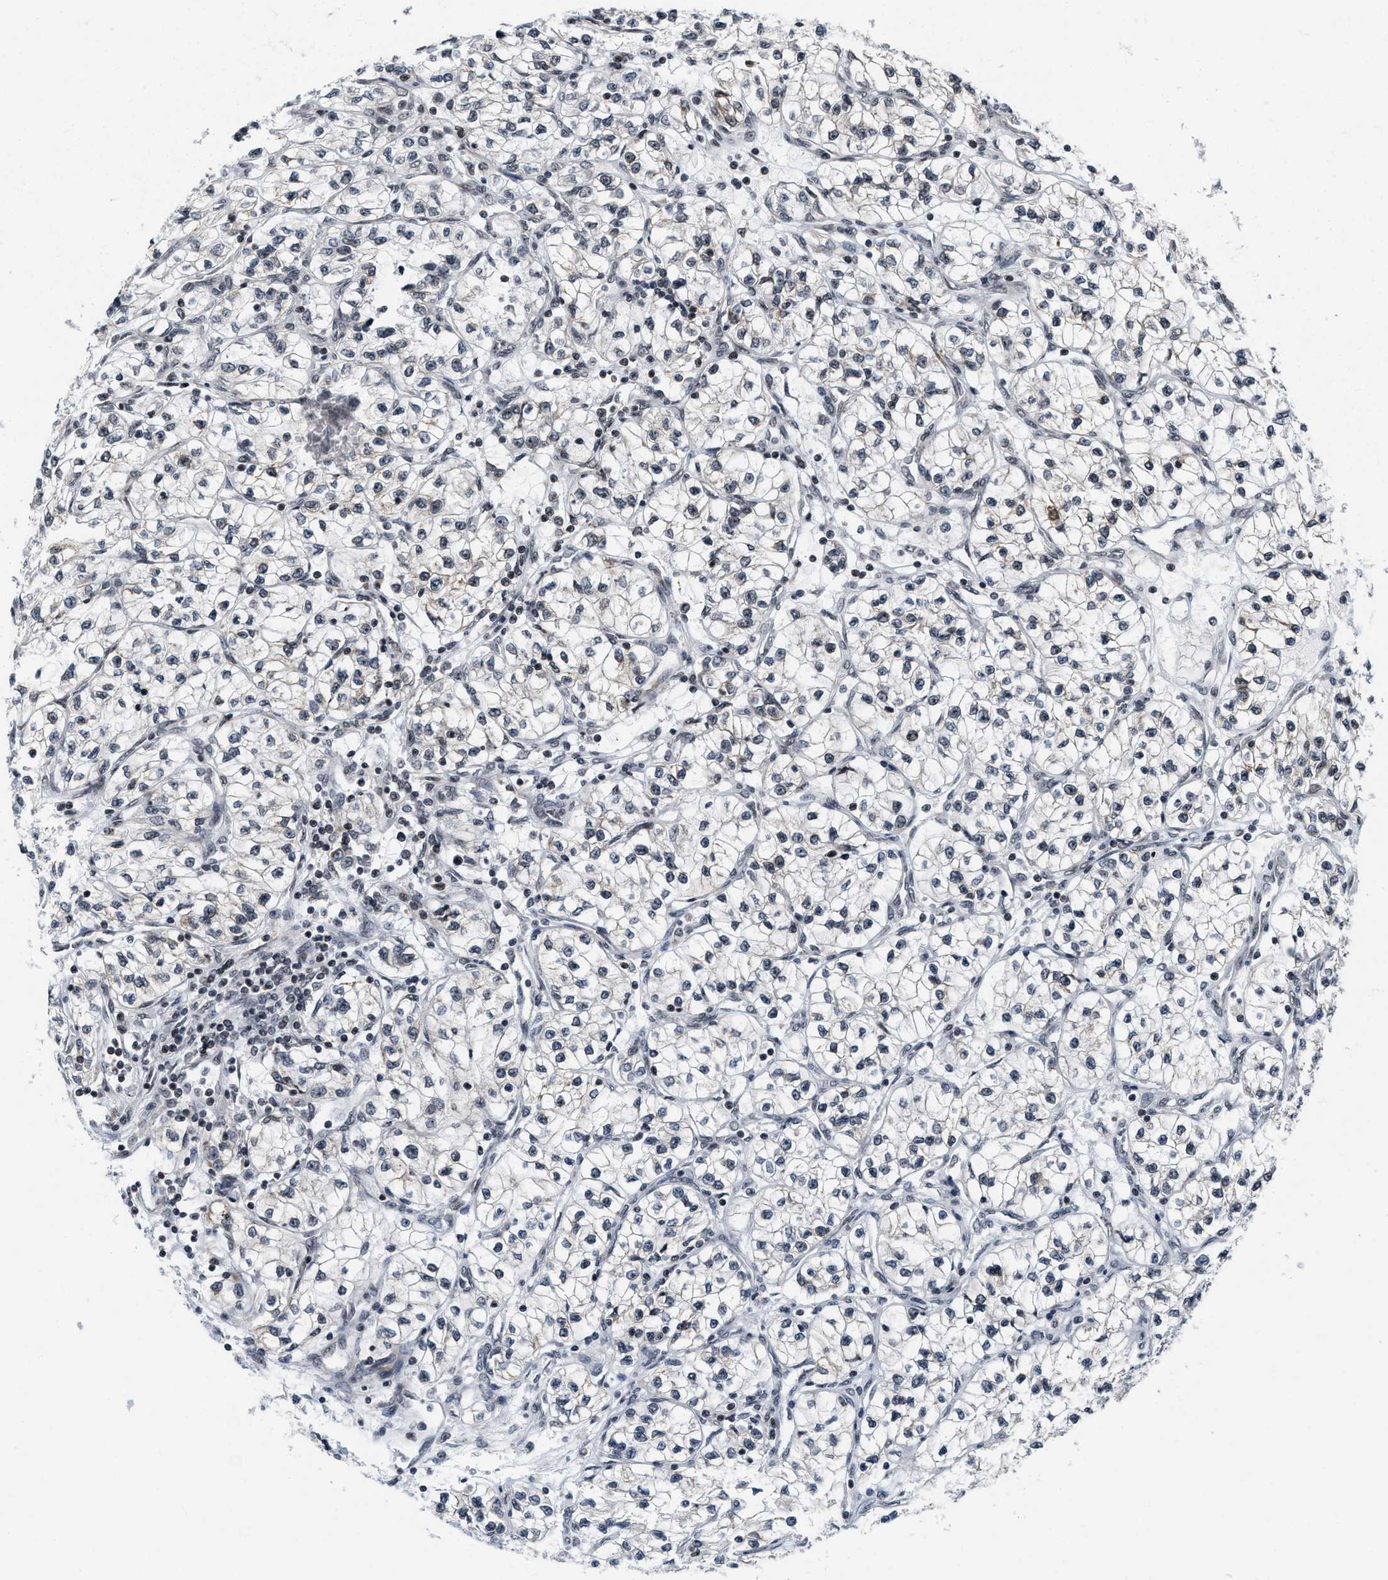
{"staining": {"intensity": "weak", "quantity": "25%-75%", "location": "nuclear"}, "tissue": "renal cancer", "cell_type": "Tumor cells", "image_type": "cancer", "snomed": [{"axis": "morphology", "description": "Adenocarcinoma, NOS"}, {"axis": "topography", "description": "Kidney"}], "caption": "Renal cancer (adenocarcinoma) was stained to show a protein in brown. There is low levels of weak nuclear expression in about 25%-75% of tumor cells.", "gene": "ANKRD6", "patient": {"sex": "female", "age": 57}}